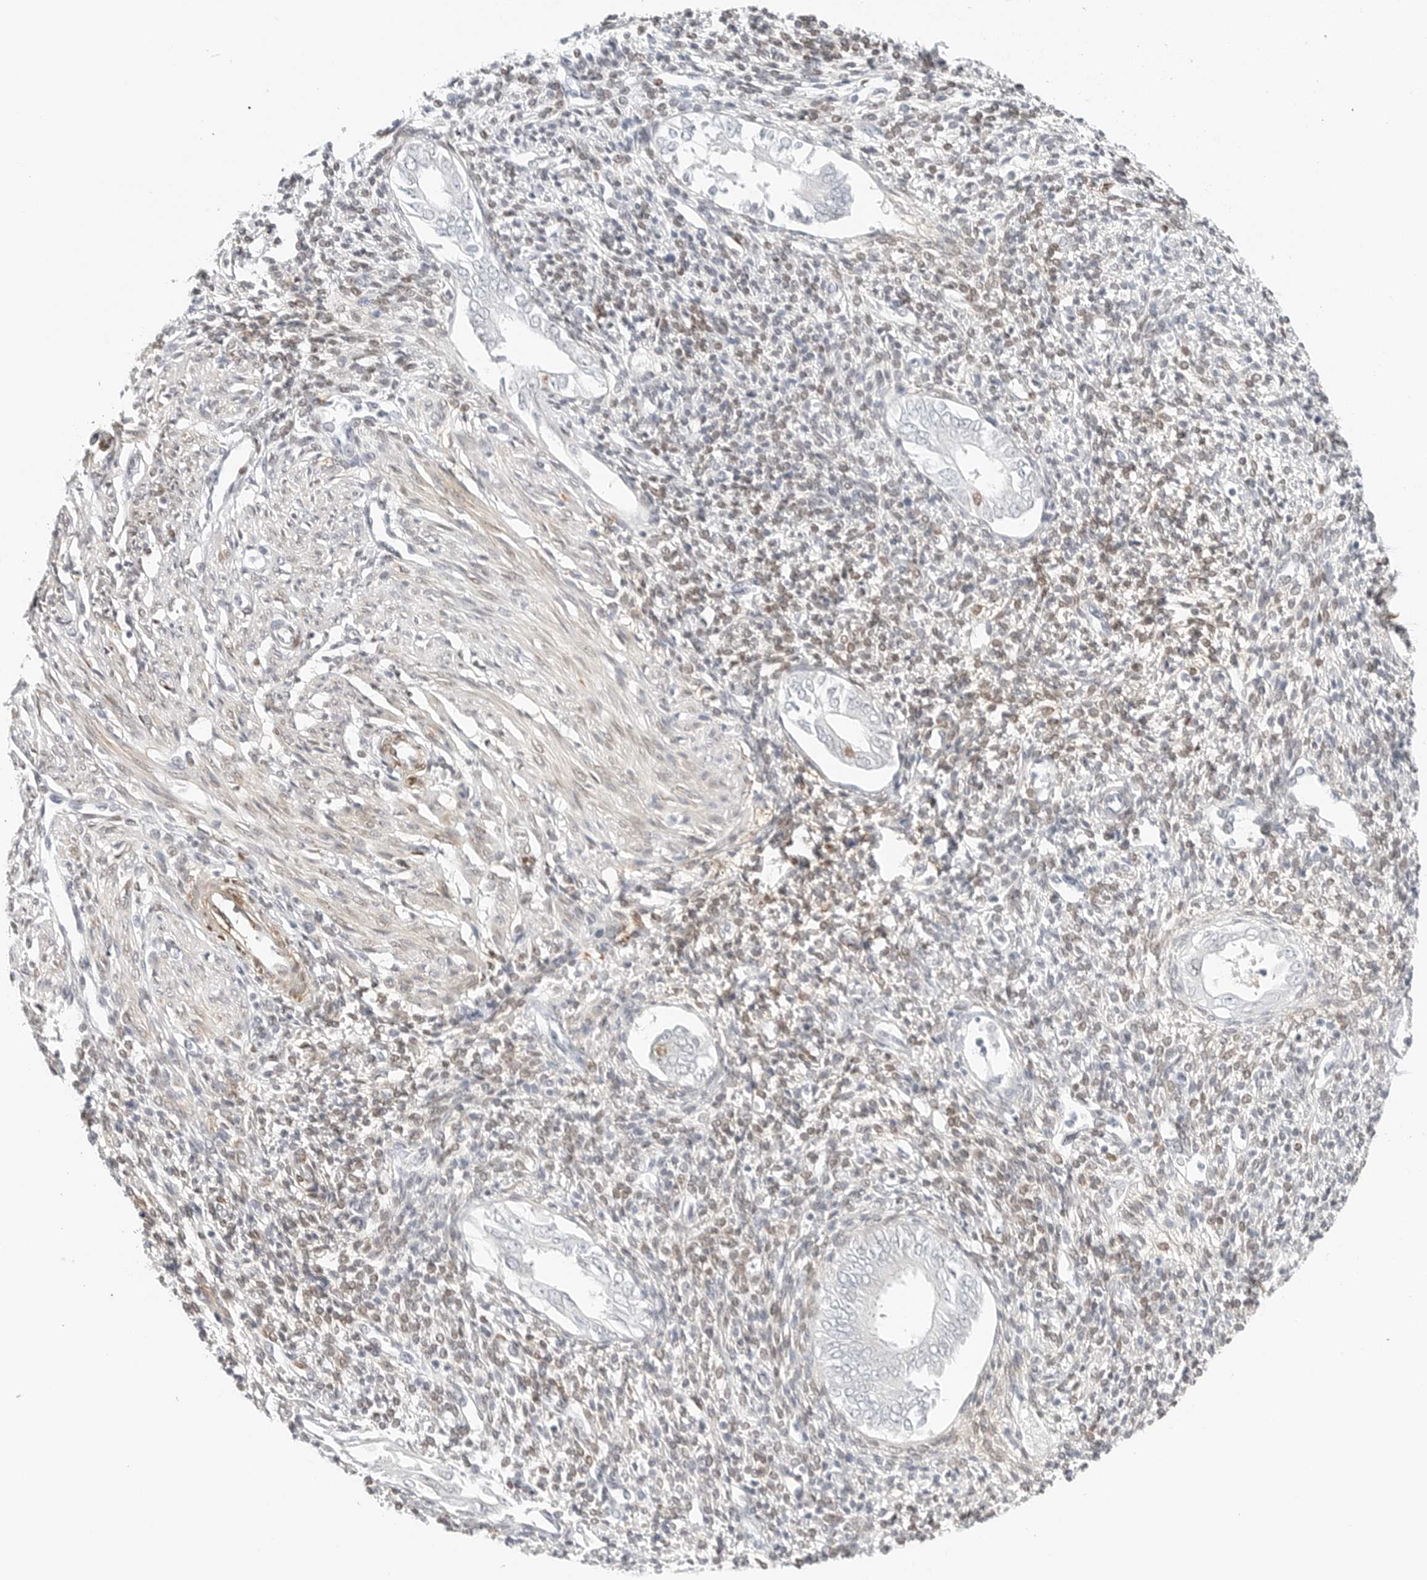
{"staining": {"intensity": "weak", "quantity": "25%-75%", "location": "nuclear"}, "tissue": "endometrium", "cell_type": "Cells in endometrial stroma", "image_type": "normal", "snomed": [{"axis": "morphology", "description": "Normal tissue, NOS"}, {"axis": "topography", "description": "Endometrium"}], "caption": "An immunohistochemistry histopathology image of benign tissue is shown. Protein staining in brown highlights weak nuclear positivity in endometrium within cells in endometrial stroma.", "gene": "SPIDR", "patient": {"sex": "female", "age": 66}}